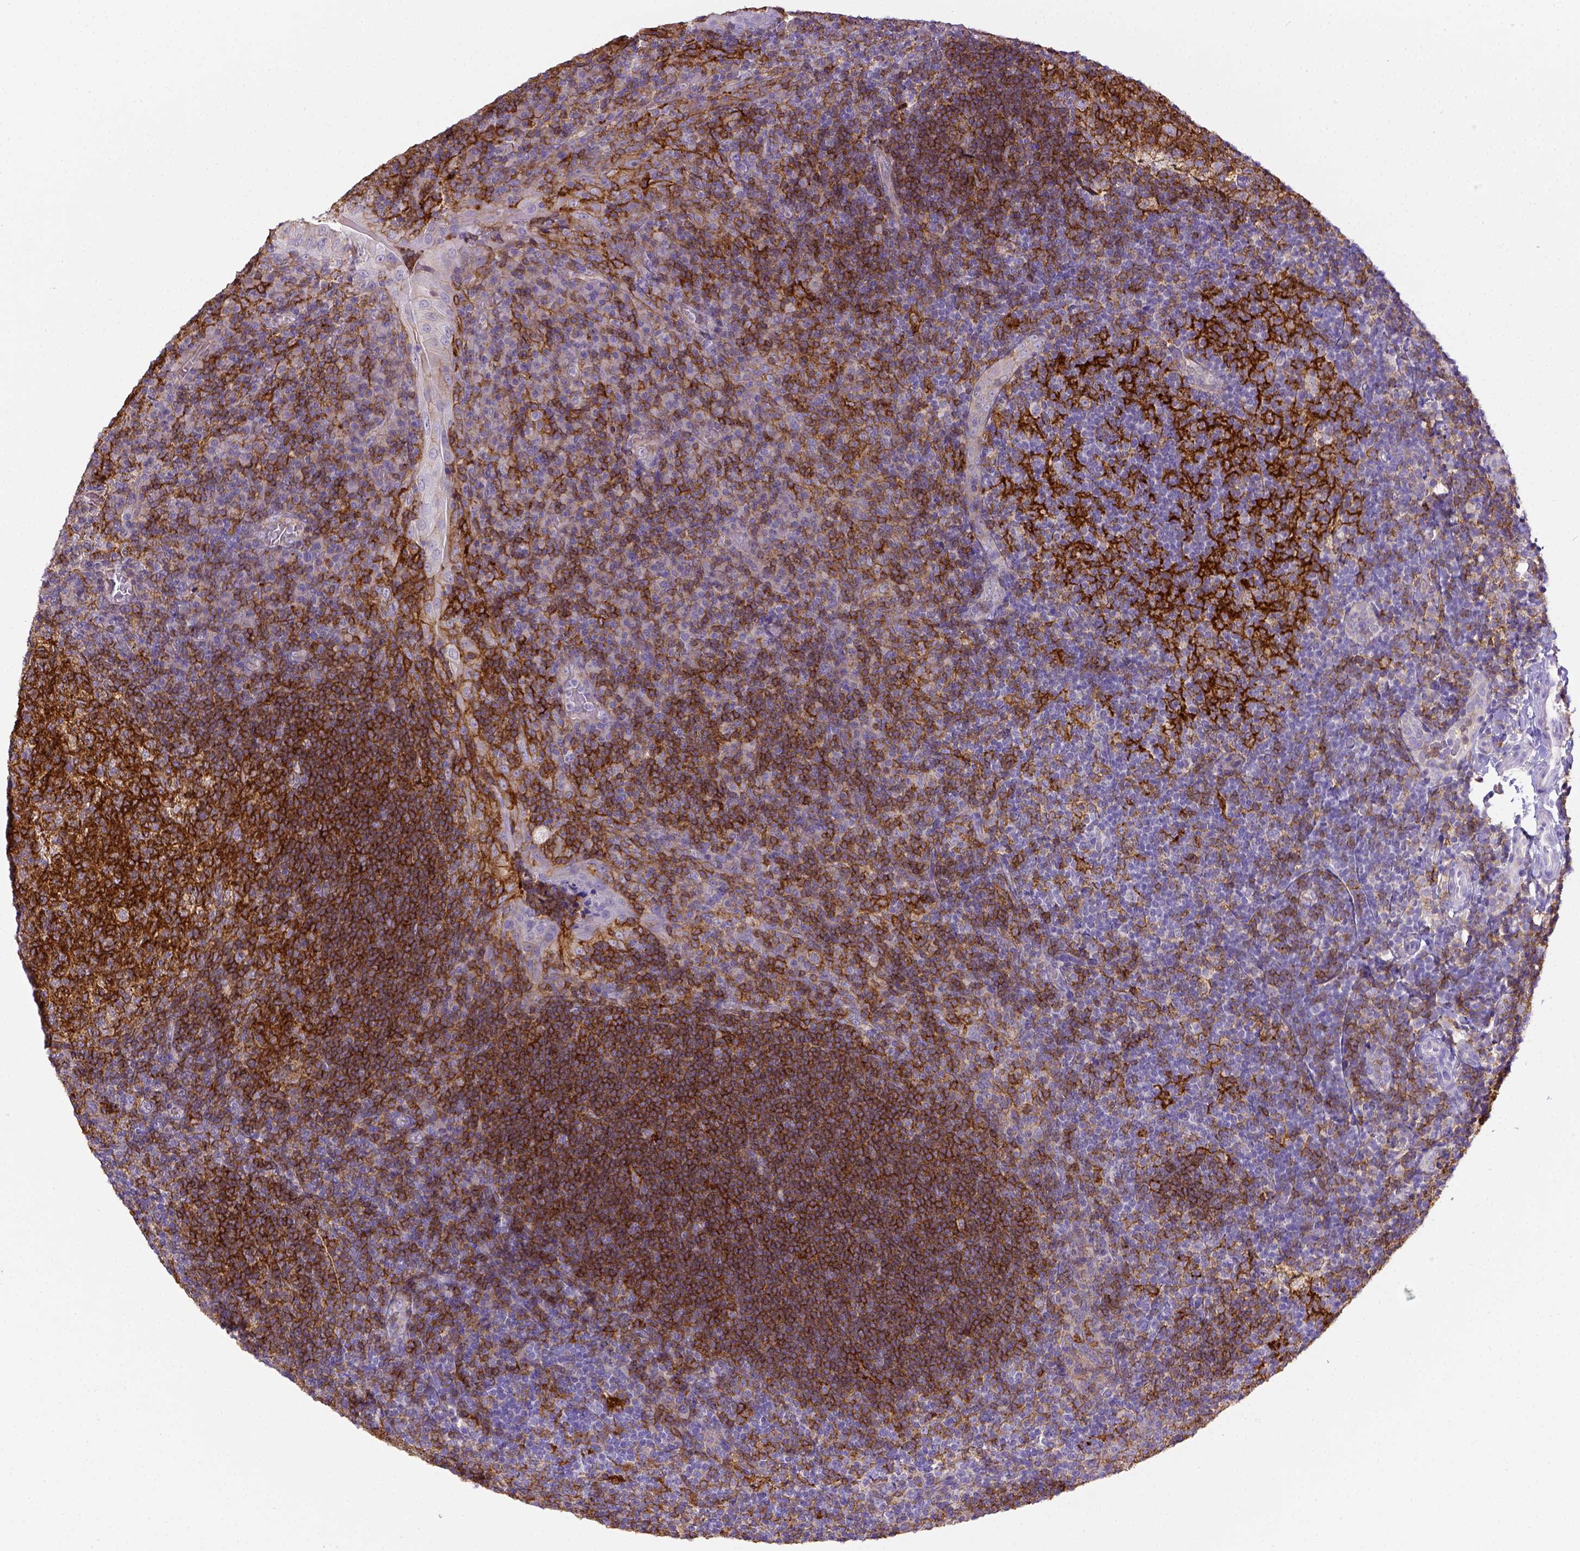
{"staining": {"intensity": "strong", "quantity": ">75%", "location": "cytoplasmic/membranous"}, "tissue": "tonsil", "cell_type": "Germinal center cells", "image_type": "normal", "snomed": [{"axis": "morphology", "description": "Normal tissue, NOS"}, {"axis": "topography", "description": "Tonsil"}], "caption": "Immunohistochemistry of normal tonsil demonstrates high levels of strong cytoplasmic/membranous staining in approximately >75% of germinal center cells.", "gene": "CD40", "patient": {"sex": "male", "age": 17}}